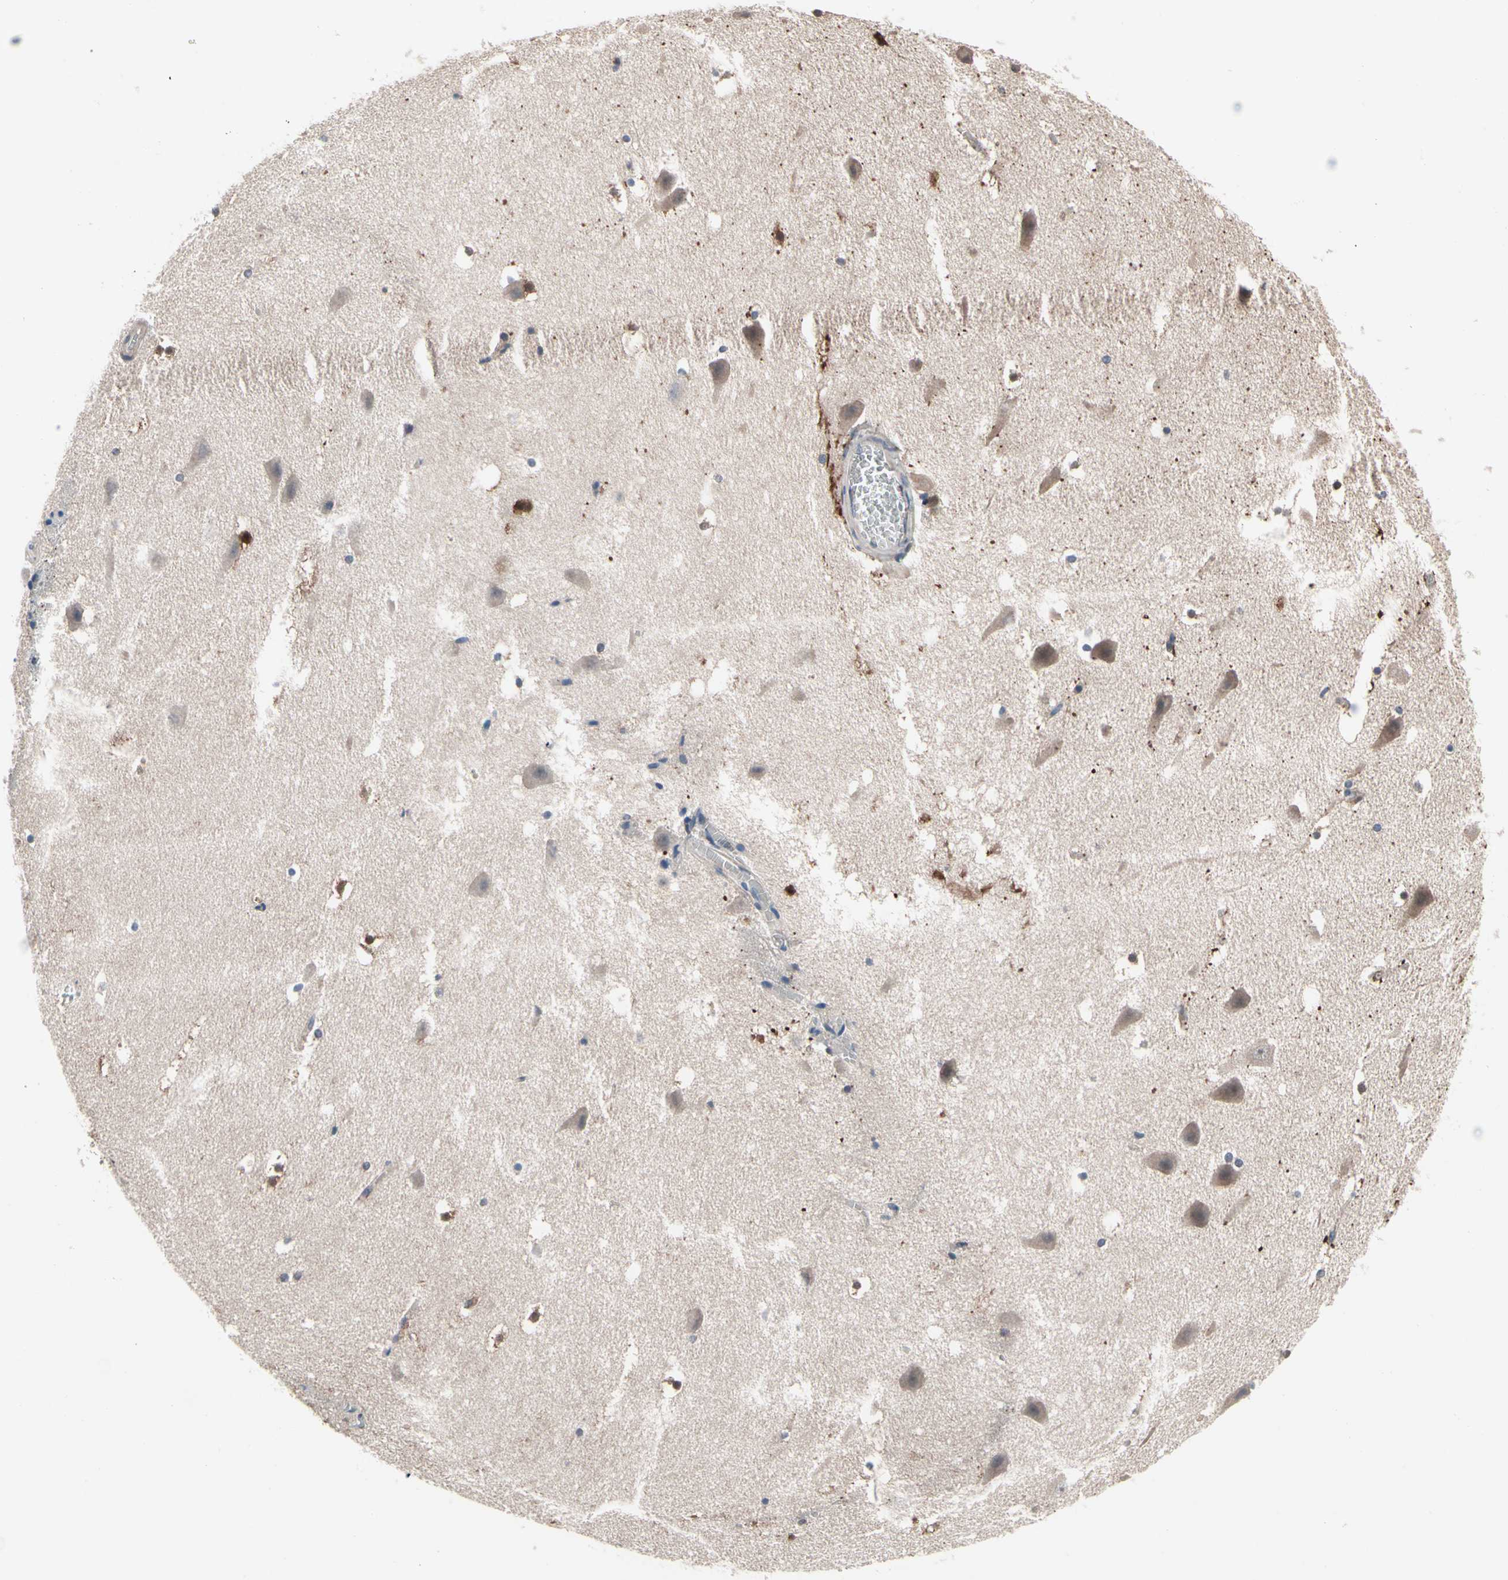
{"staining": {"intensity": "strong", "quantity": "25%-75%", "location": "cytoplasmic/membranous"}, "tissue": "hippocampus", "cell_type": "Glial cells", "image_type": "normal", "snomed": [{"axis": "morphology", "description": "Normal tissue, NOS"}, {"axis": "topography", "description": "Hippocampus"}], "caption": "Brown immunohistochemical staining in unremarkable hippocampus shows strong cytoplasmic/membranous expression in approximately 25%-75% of glial cells. Immunohistochemistry stains the protein of interest in brown and the nuclei are stained blue.", "gene": "PRDX6", "patient": {"sex": "male", "age": 45}}